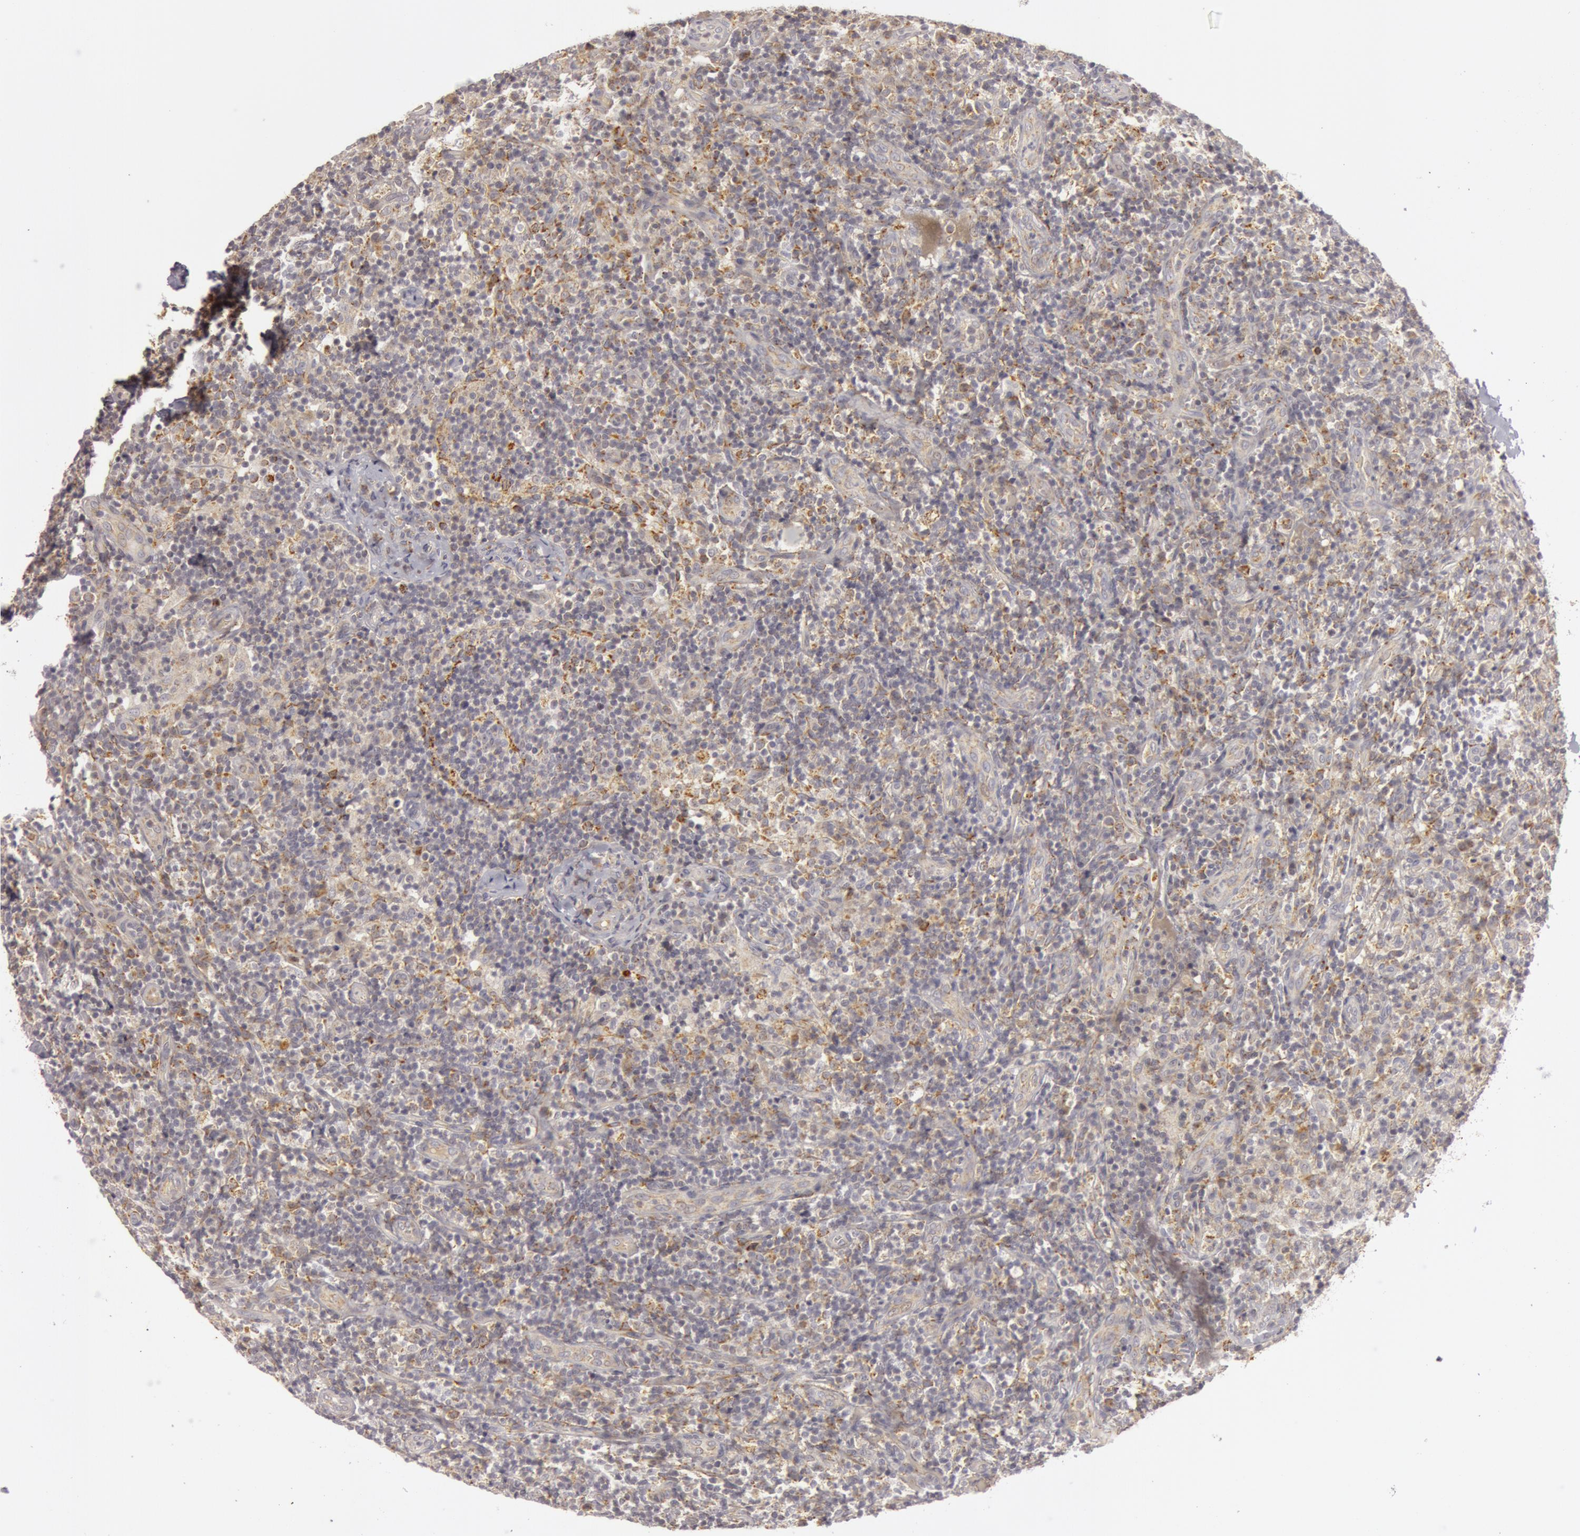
{"staining": {"intensity": "negative", "quantity": "none", "location": "none"}, "tissue": "lymph node", "cell_type": "Germinal center cells", "image_type": "normal", "snomed": [{"axis": "morphology", "description": "Normal tissue, NOS"}, {"axis": "morphology", "description": "Inflammation, NOS"}, {"axis": "topography", "description": "Lymph node"}], "caption": "There is no significant staining in germinal center cells of lymph node. Brightfield microscopy of immunohistochemistry (IHC) stained with DAB (3,3'-diaminobenzidine) (brown) and hematoxylin (blue), captured at high magnification.", "gene": "C7", "patient": {"sex": "male", "age": 46}}